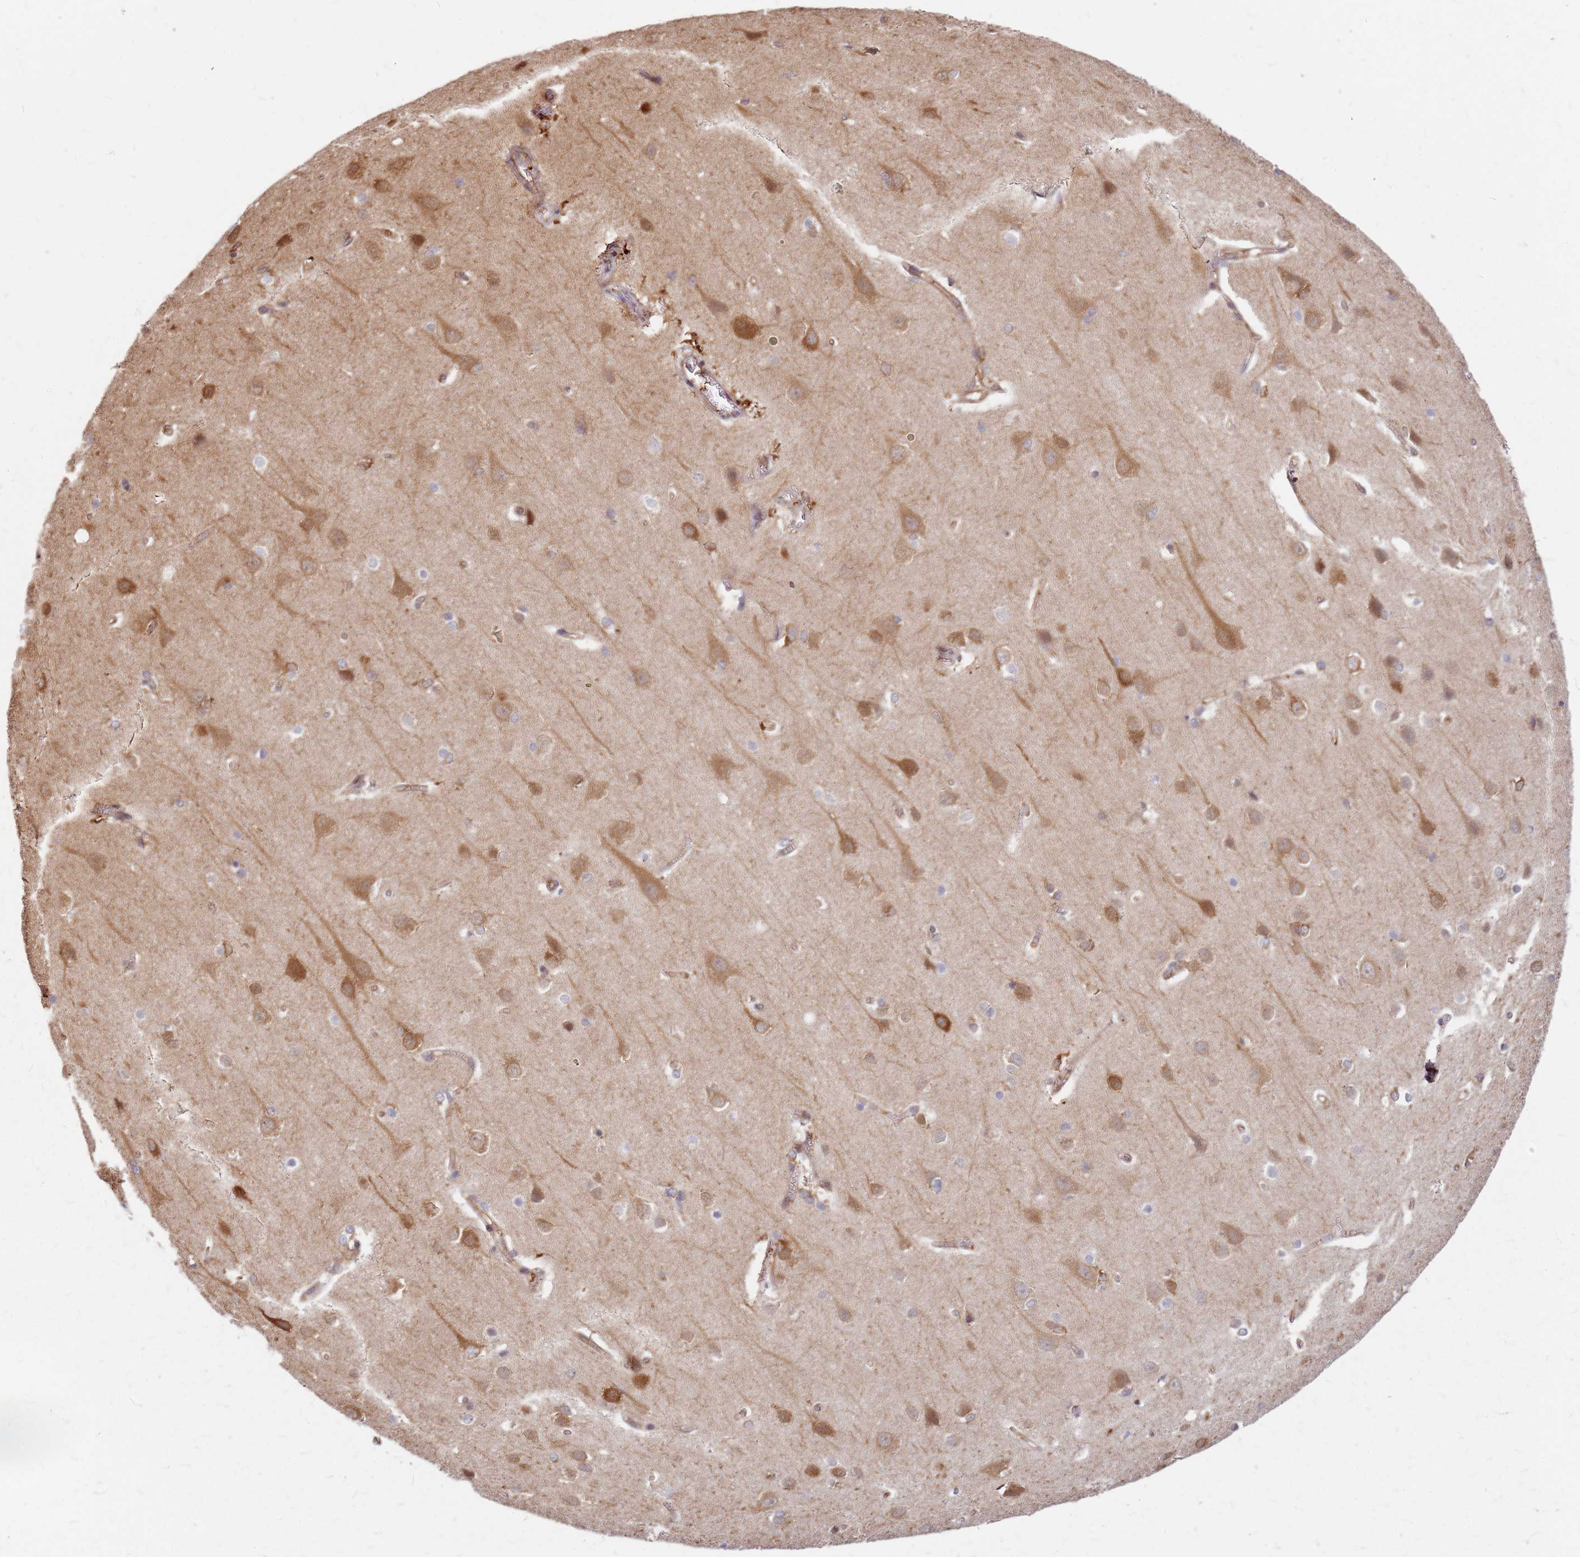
{"staining": {"intensity": "moderate", "quantity": ">75%", "location": "cytoplasmic/membranous"}, "tissue": "cerebral cortex", "cell_type": "Endothelial cells", "image_type": "normal", "snomed": [{"axis": "morphology", "description": "Normal tissue, NOS"}, {"axis": "topography", "description": "Cerebral cortex"}], "caption": "Benign cerebral cortex was stained to show a protein in brown. There is medium levels of moderate cytoplasmic/membranous positivity in approximately >75% of endothelial cells.", "gene": "HDX", "patient": {"sex": "male", "age": 37}}